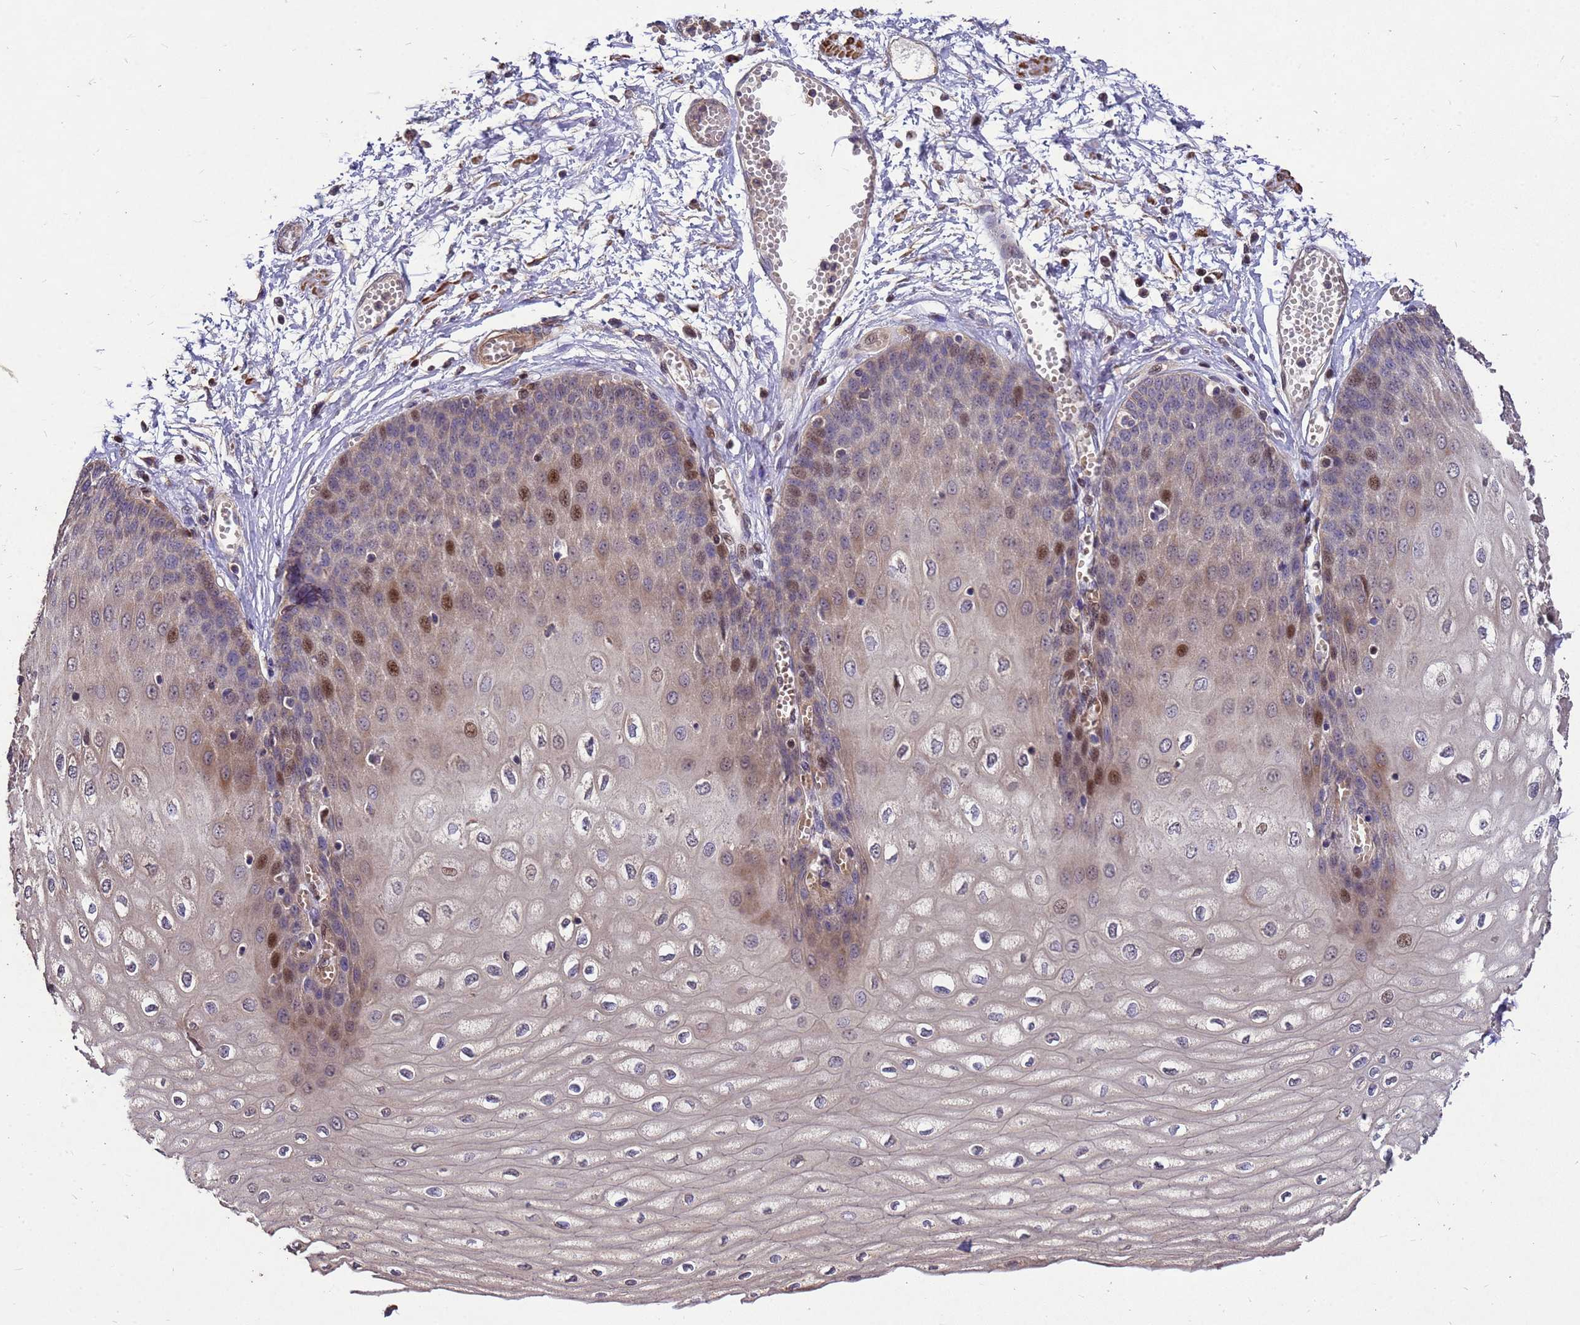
{"staining": {"intensity": "moderate", "quantity": "25%-75%", "location": "cytoplasmic/membranous,nuclear"}, "tissue": "esophagus", "cell_type": "Squamous epithelial cells", "image_type": "normal", "snomed": [{"axis": "morphology", "description": "Normal tissue, NOS"}, {"axis": "topography", "description": "Esophagus"}], "caption": "The photomicrograph demonstrates immunohistochemical staining of normal esophagus. There is moderate cytoplasmic/membranous,nuclear positivity is appreciated in approximately 25%-75% of squamous epithelial cells. (DAB IHC, brown staining for protein, blue staining for nuclei).", "gene": "RSPRY1", "patient": {"sex": "male", "age": 60}}